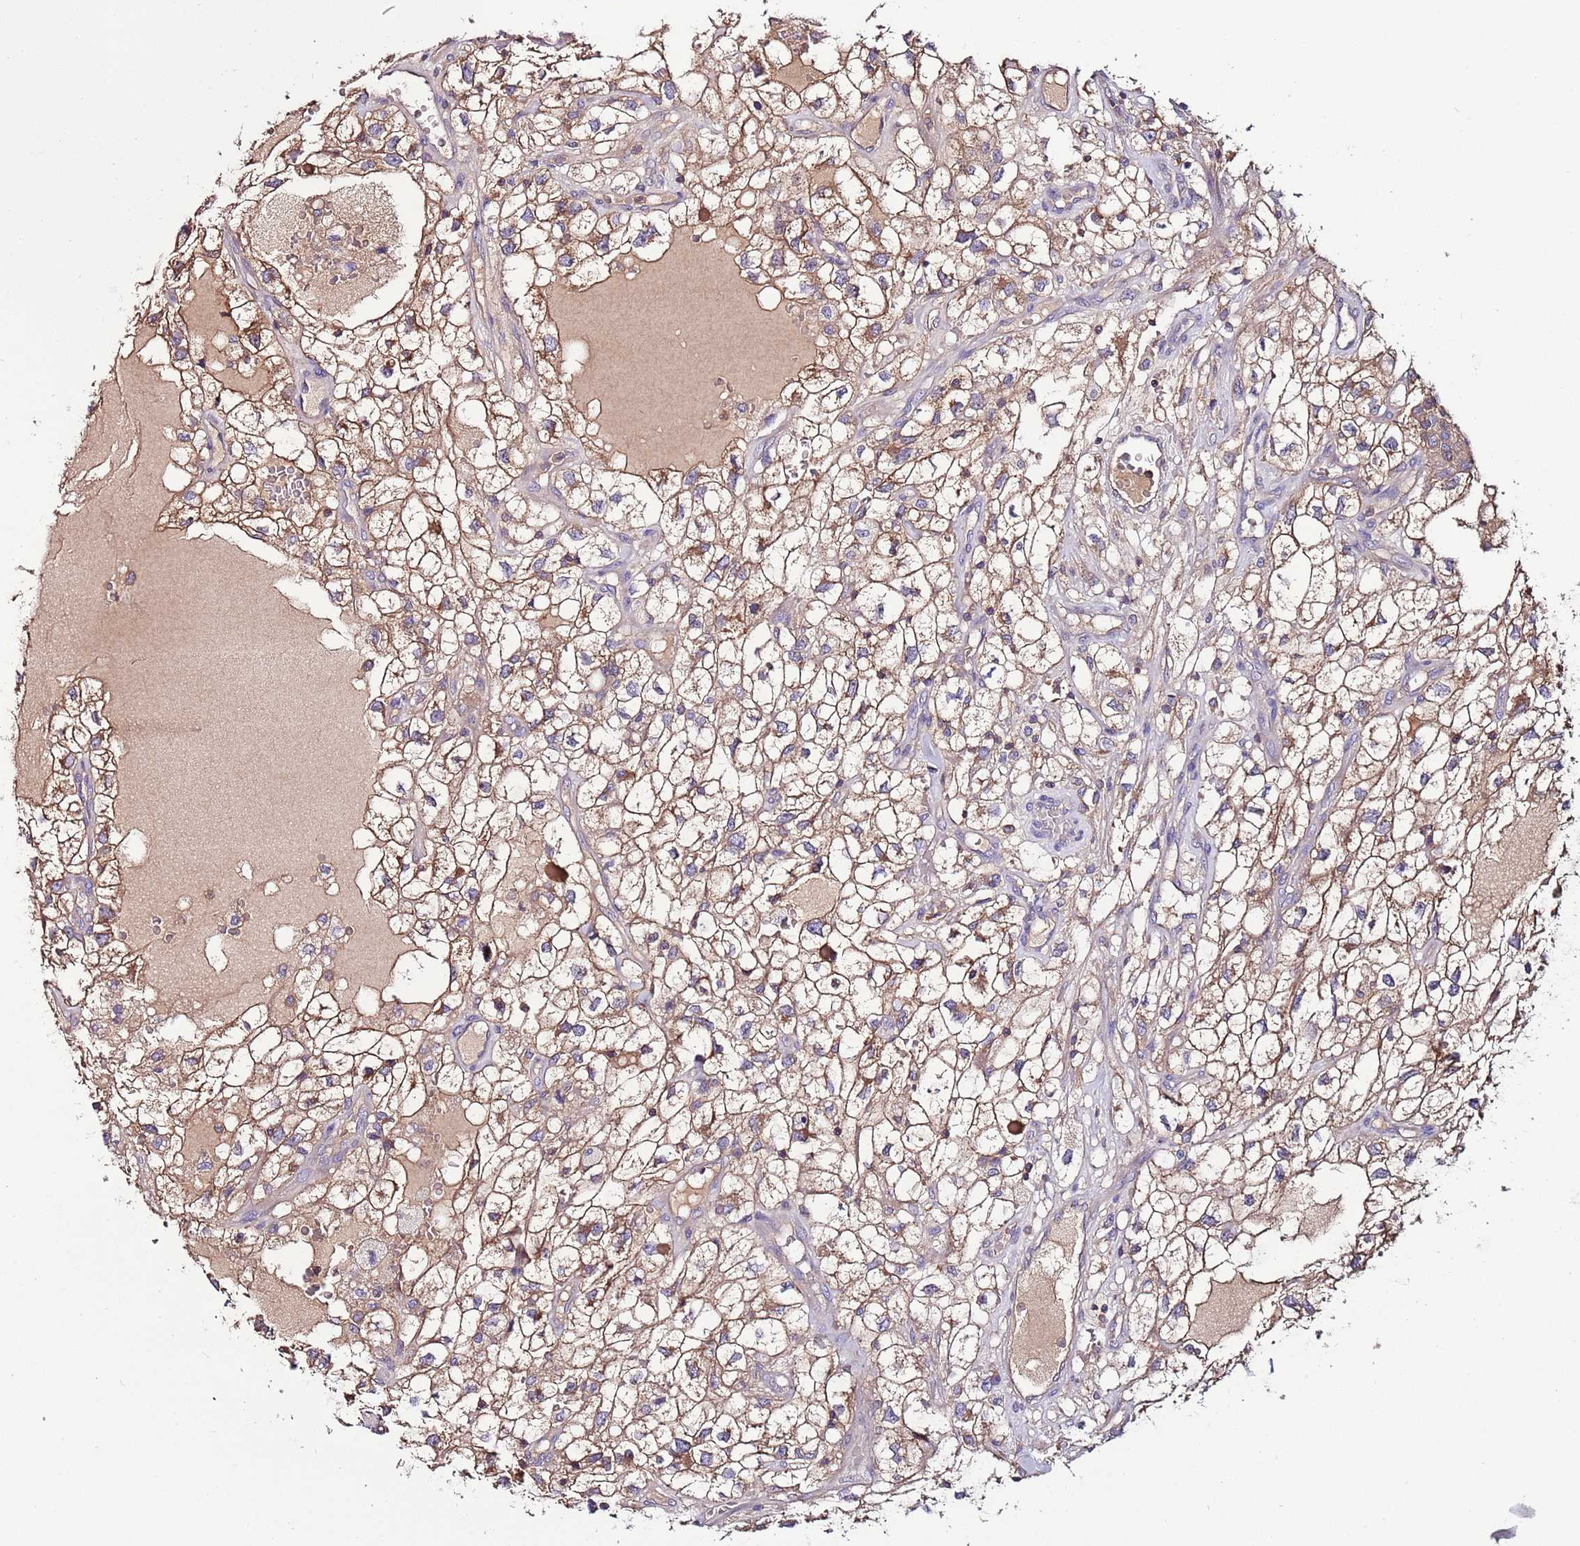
{"staining": {"intensity": "weak", "quantity": ">75%", "location": "cytoplasmic/membranous"}, "tissue": "renal cancer", "cell_type": "Tumor cells", "image_type": "cancer", "snomed": [{"axis": "morphology", "description": "Adenocarcinoma, NOS"}, {"axis": "topography", "description": "Kidney"}], "caption": "Tumor cells show weak cytoplasmic/membranous expression in approximately >75% of cells in adenocarcinoma (renal).", "gene": "IGIP", "patient": {"sex": "male", "age": 59}}